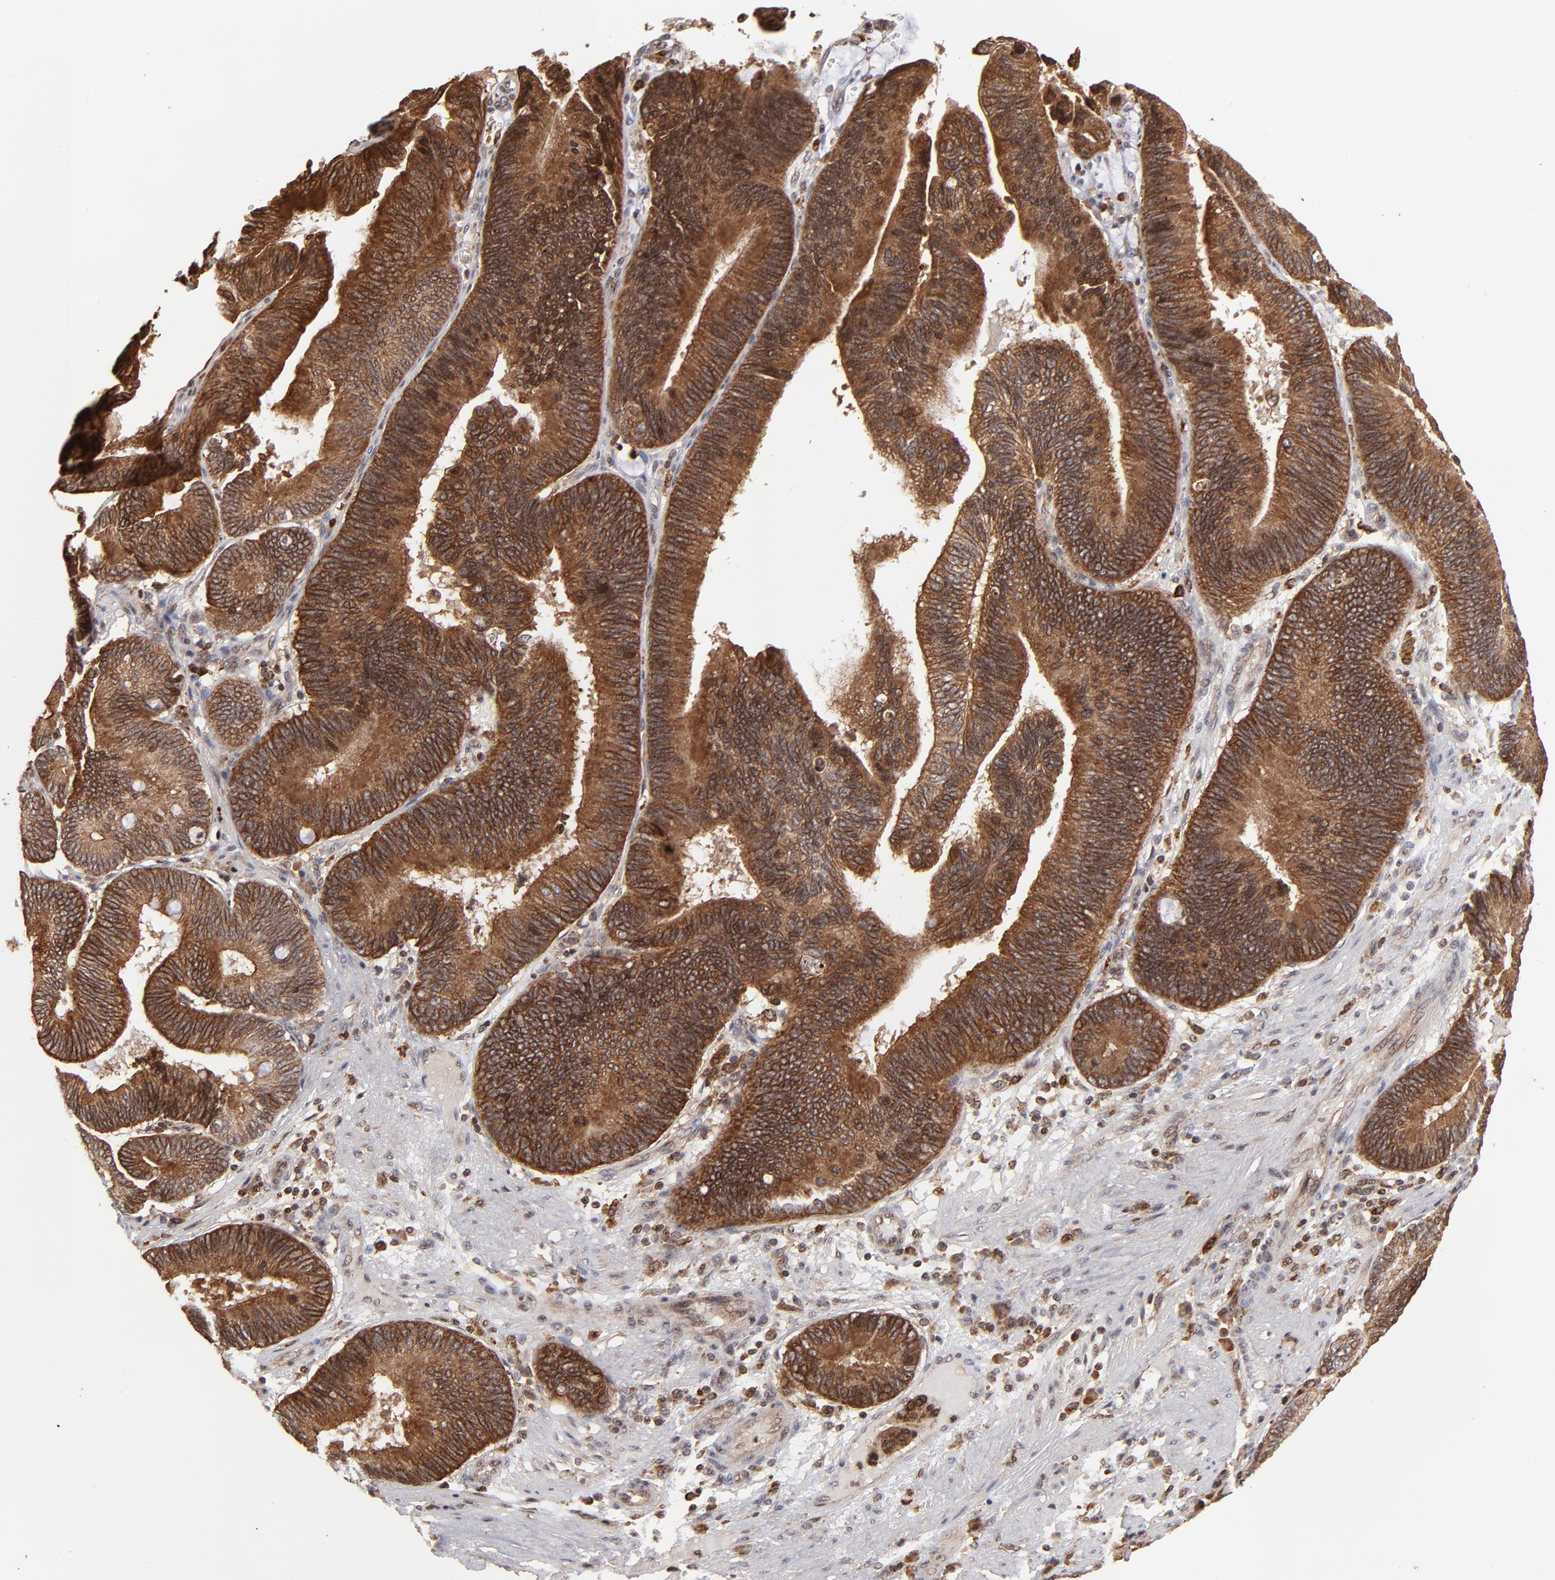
{"staining": {"intensity": "strong", "quantity": ">75%", "location": "cytoplasmic/membranous,nuclear"}, "tissue": "pancreatic cancer", "cell_type": "Tumor cells", "image_type": "cancer", "snomed": [{"axis": "morphology", "description": "Adenocarcinoma, NOS"}, {"axis": "topography", "description": "Pancreas"}], "caption": "The photomicrograph exhibits immunohistochemical staining of pancreatic cancer. There is strong cytoplasmic/membranous and nuclear staining is appreciated in approximately >75% of tumor cells.", "gene": "RGS6", "patient": {"sex": "male", "age": 82}}